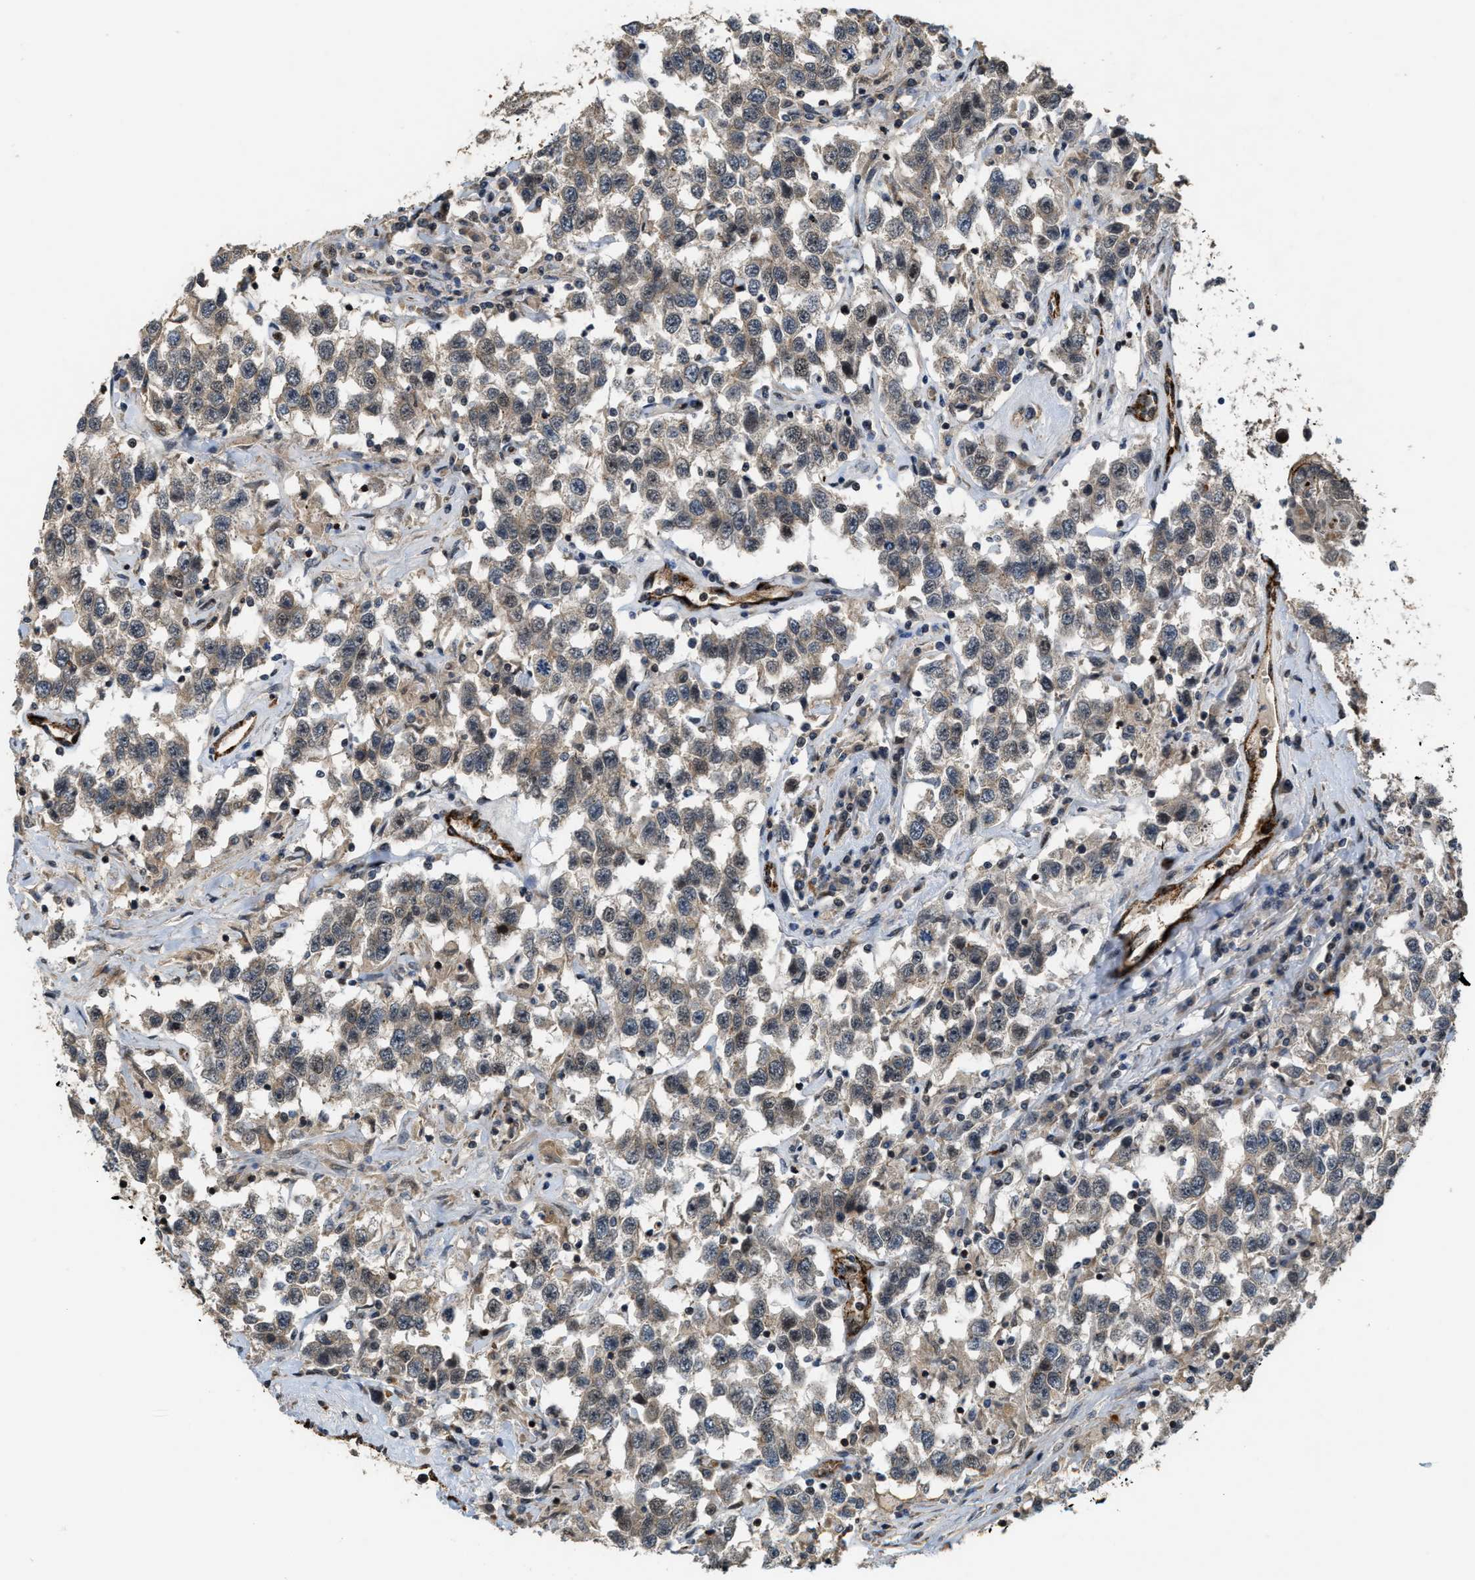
{"staining": {"intensity": "weak", "quantity": ">75%", "location": "cytoplasmic/membranous"}, "tissue": "testis cancer", "cell_type": "Tumor cells", "image_type": "cancer", "snomed": [{"axis": "morphology", "description": "Seminoma, NOS"}, {"axis": "topography", "description": "Testis"}], "caption": "Testis seminoma was stained to show a protein in brown. There is low levels of weak cytoplasmic/membranous staining in approximately >75% of tumor cells. (DAB IHC with brightfield microscopy, high magnification).", "gene": "DPF2", "patient": {"sex": "male", "age": 41}}